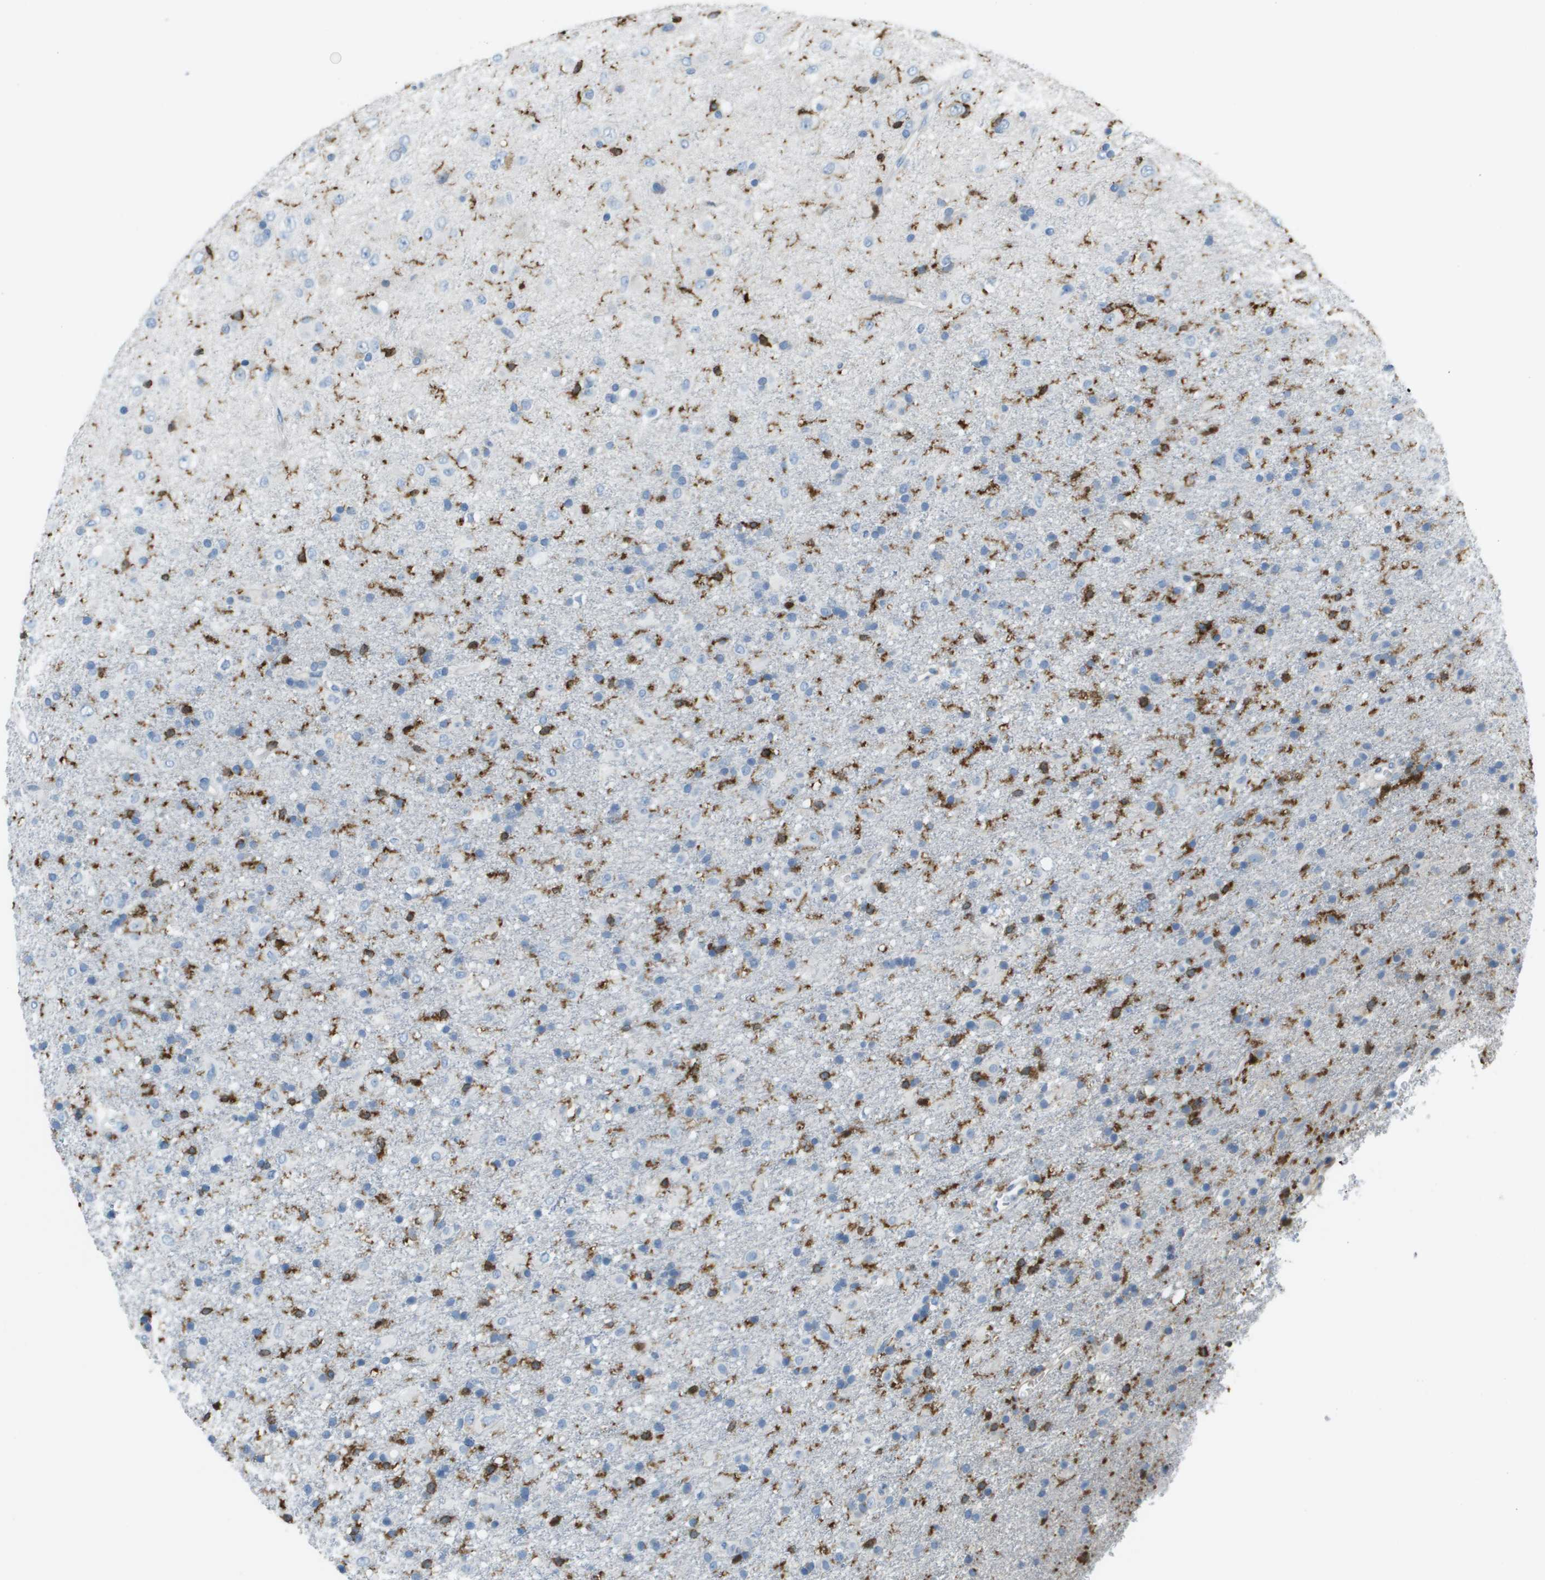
{"staining": {"intensity": "strong", "quantity": "25%-75%", "location": "cytoplasmic/membranous"}, "tissue": "glioma", "cell_type": "Tumor cells", "image_type": "cancer", "snomed": [{"axis": "morphology", "description": "Glioma, malignant, Low grade"}, {"axis": "topography", "description": "Brain"}], "caption": "Low-grade glioma (malignant) was stained to show a protein in brown. There is high levels of strong cytoplasmic/membranous positivity in approximately 25%-75% of tumor cells.", "gene": "APBB1IP", "patient": {"sex": "male", "age": 65}}